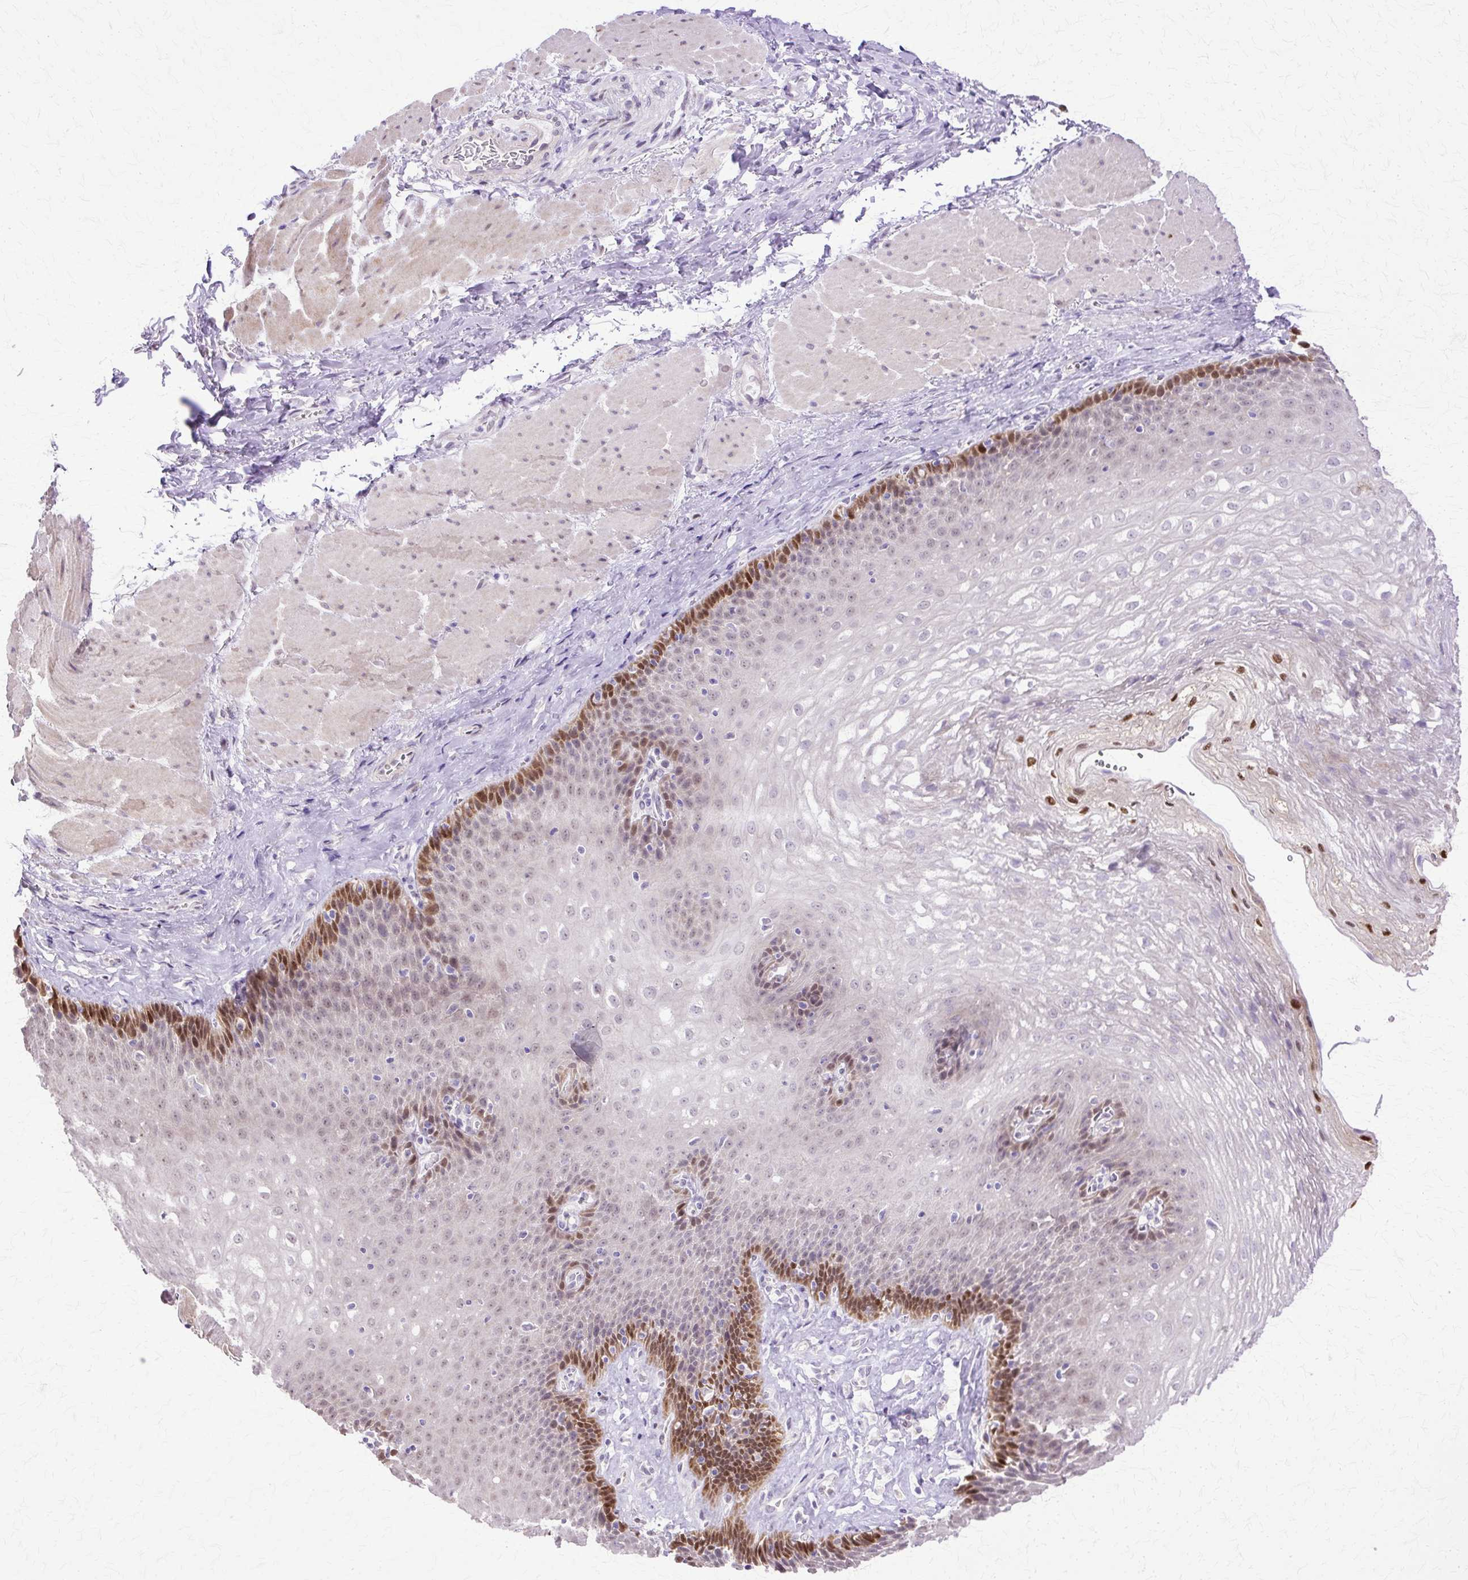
{"staining": {"intensity": "strong", "quantity": "<25%", "location": "nuclear"}, "tissue": "esophagus", "cell_type": "Squamous epithelial cells", "image_type": "normal", "snomed": [{"axis": "morphology", "description": "Normal tissue, NOS"}, {"axis": "topography", "description": "Esophagus"}], "caption": "The immunohistochemical stain shows strong nuclear positivity in squamous epithelial cells of benign esophagus. (DAB IHC with brightfield microscopy, high magnification).", "gene": "HSPA1A", "patient": {"sex": "female", "age": 66}}